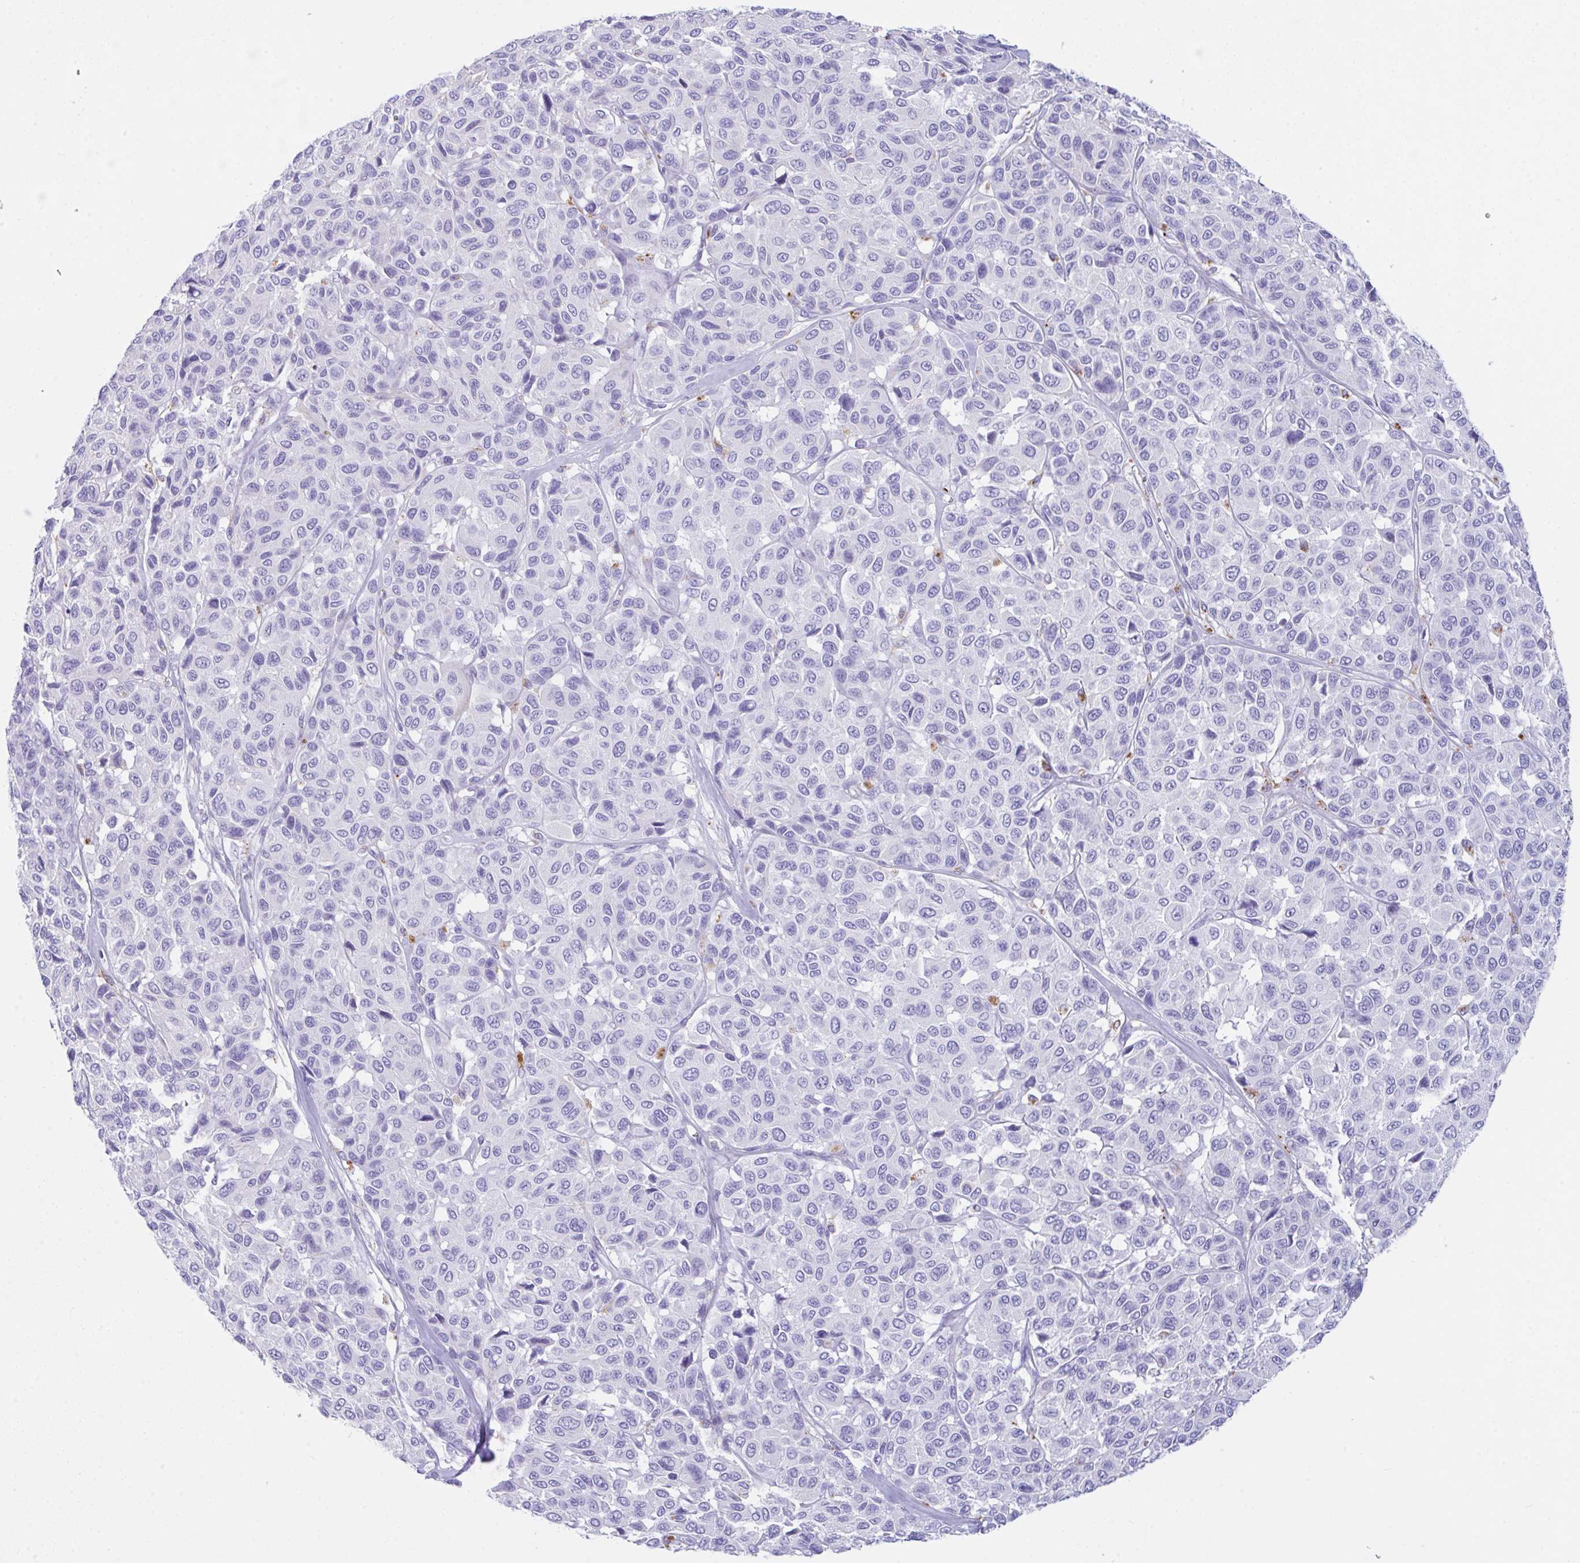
{"staining": {"intensity": "negative", "quantity": "none", "location": "none"}, "tissue": "melanoma", "cell_type": "Tumor cells", "image_type": "cancer", "snomed": [{"axis": "morphology", "description": "Malignant melanoma, NOS"}, {"axis": "topography", "description": "Skin"}], "caption": "A high-resolution photomicrograph shows IHC staining of melanoma, which displays no significant positivity in tumor cells.", "gene": "NDUFAF8", "patient": {"sex": "female", "age": 66}}